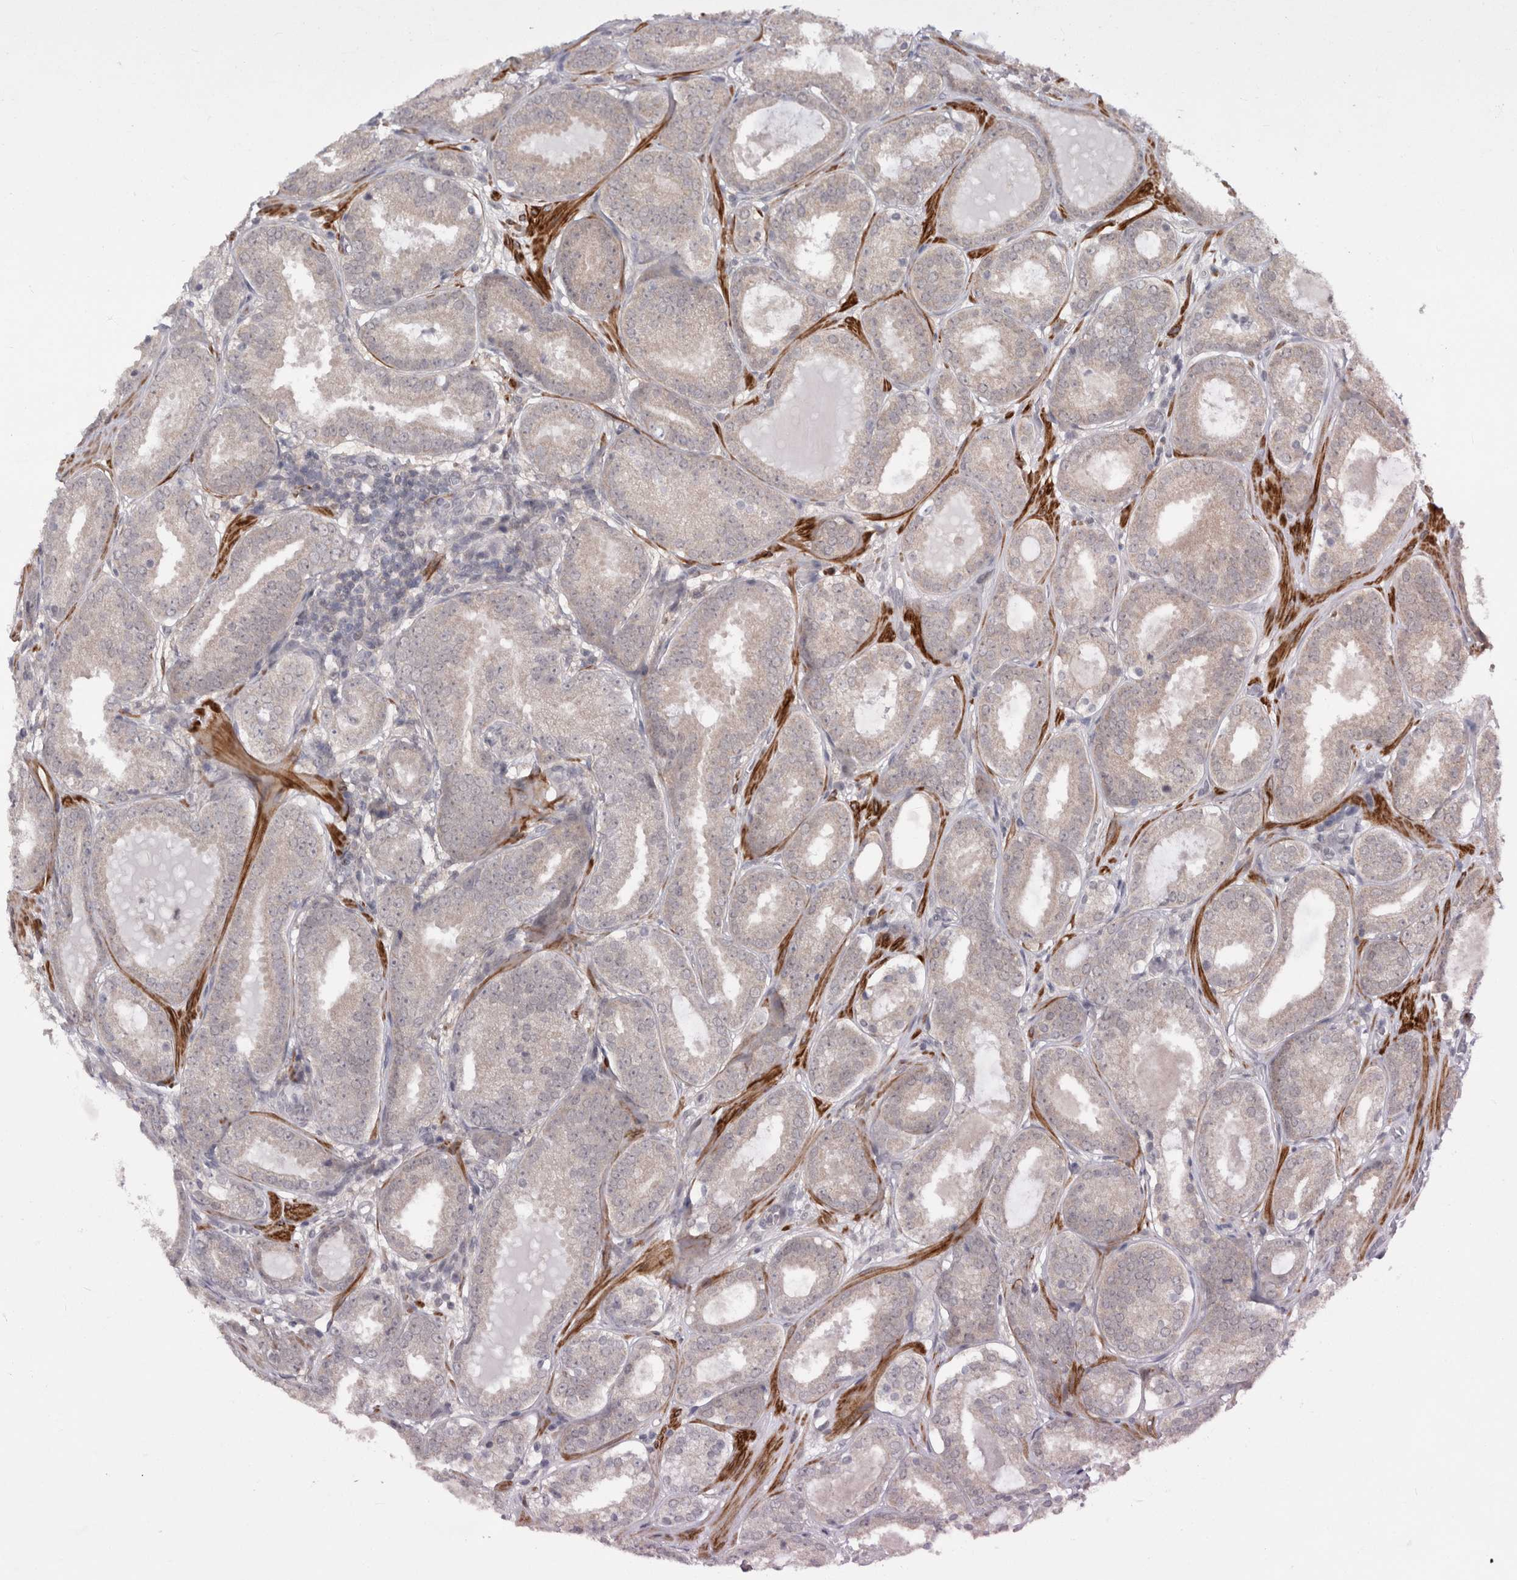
{"staining": {"intensity": "weak", "quantity": "25%-75%", "location": "cytoplasmic/membranous"}, "tissue": "prostate cancer", "cell_type": "Tumor cells", "image_type": "cancer", "snomed": [{"axis": "morphology", "description": "Adenocarcinoma, Low grade"}, {"axis": "topography", "description": "Prostate"}], "caption": "Immunohistochemistry (IHC) photomicrograph of neoplastic tissue: human prostate adenocarcinoma (low-grade) stained using immunohistochemistry exhibits low levels of weak protein expression localized specifically in the cytoplasmic/membranous of tumor cells, appearing as a cytoplasmic/membranous brown color.", "gene": "ZNF318", "patient": {"sex": "male", "age": 69}}